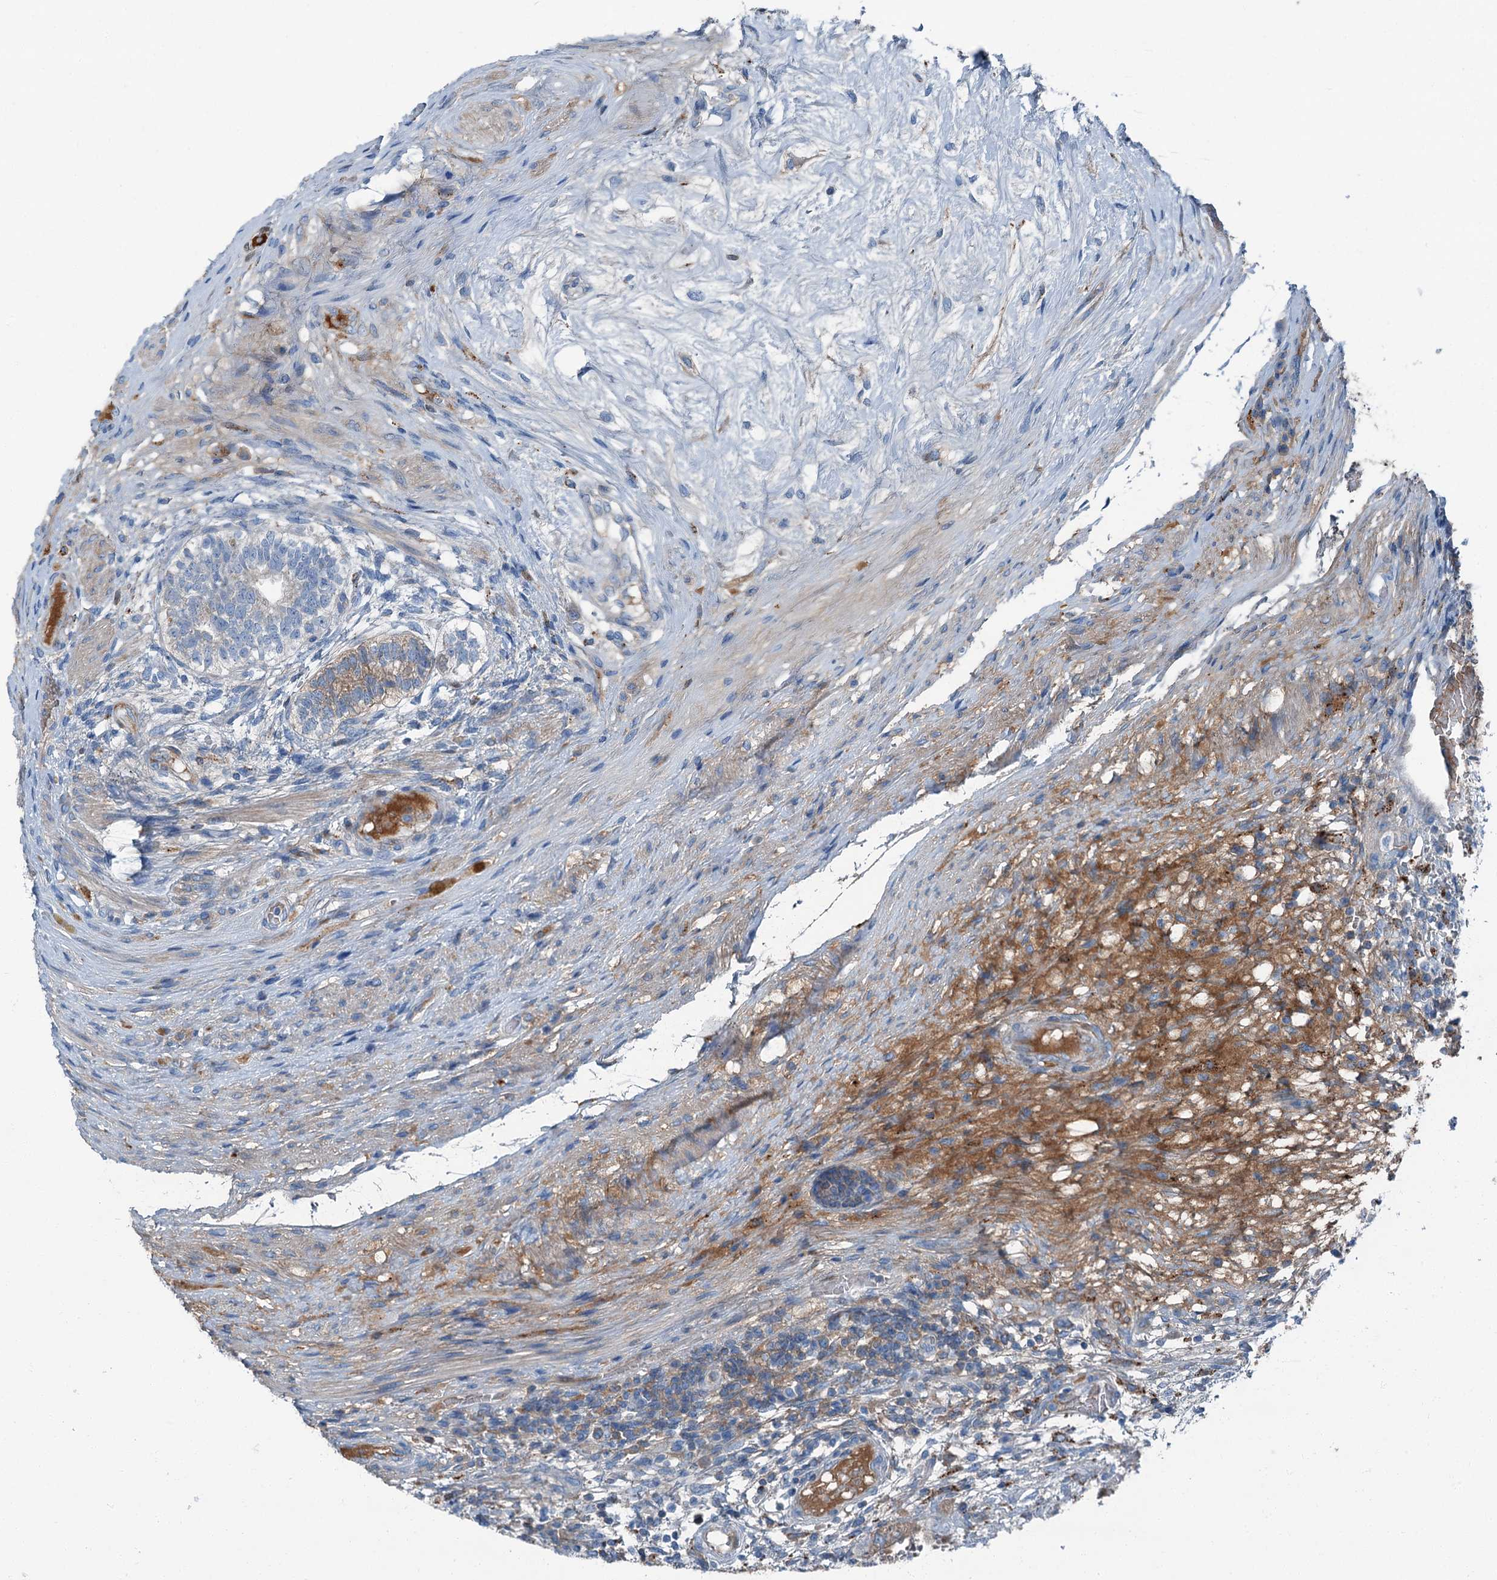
{"staining": {"intensity": "moderate", "quantity": "<25%", "location": "cytoplasmic/membranous"}, "tissue": "testis cancer", "cell_type": "Tumor cells", "image_type": "cancer", "snomed": [{"axis": "morphology", "description": "Carcinoma, Embryonal, NOS"}, {"axis": "topography", "description": "Testis"}], "caption": "Immunohistochemical staining of testis embryonal carcinoma reveals low levels of moderate cytoplasmic/membranous positivity in about <25% of tumor cells. Nuclei are stained in blue.", "gene": "AXL", "patient": {"sex": "male", "age": 26}}